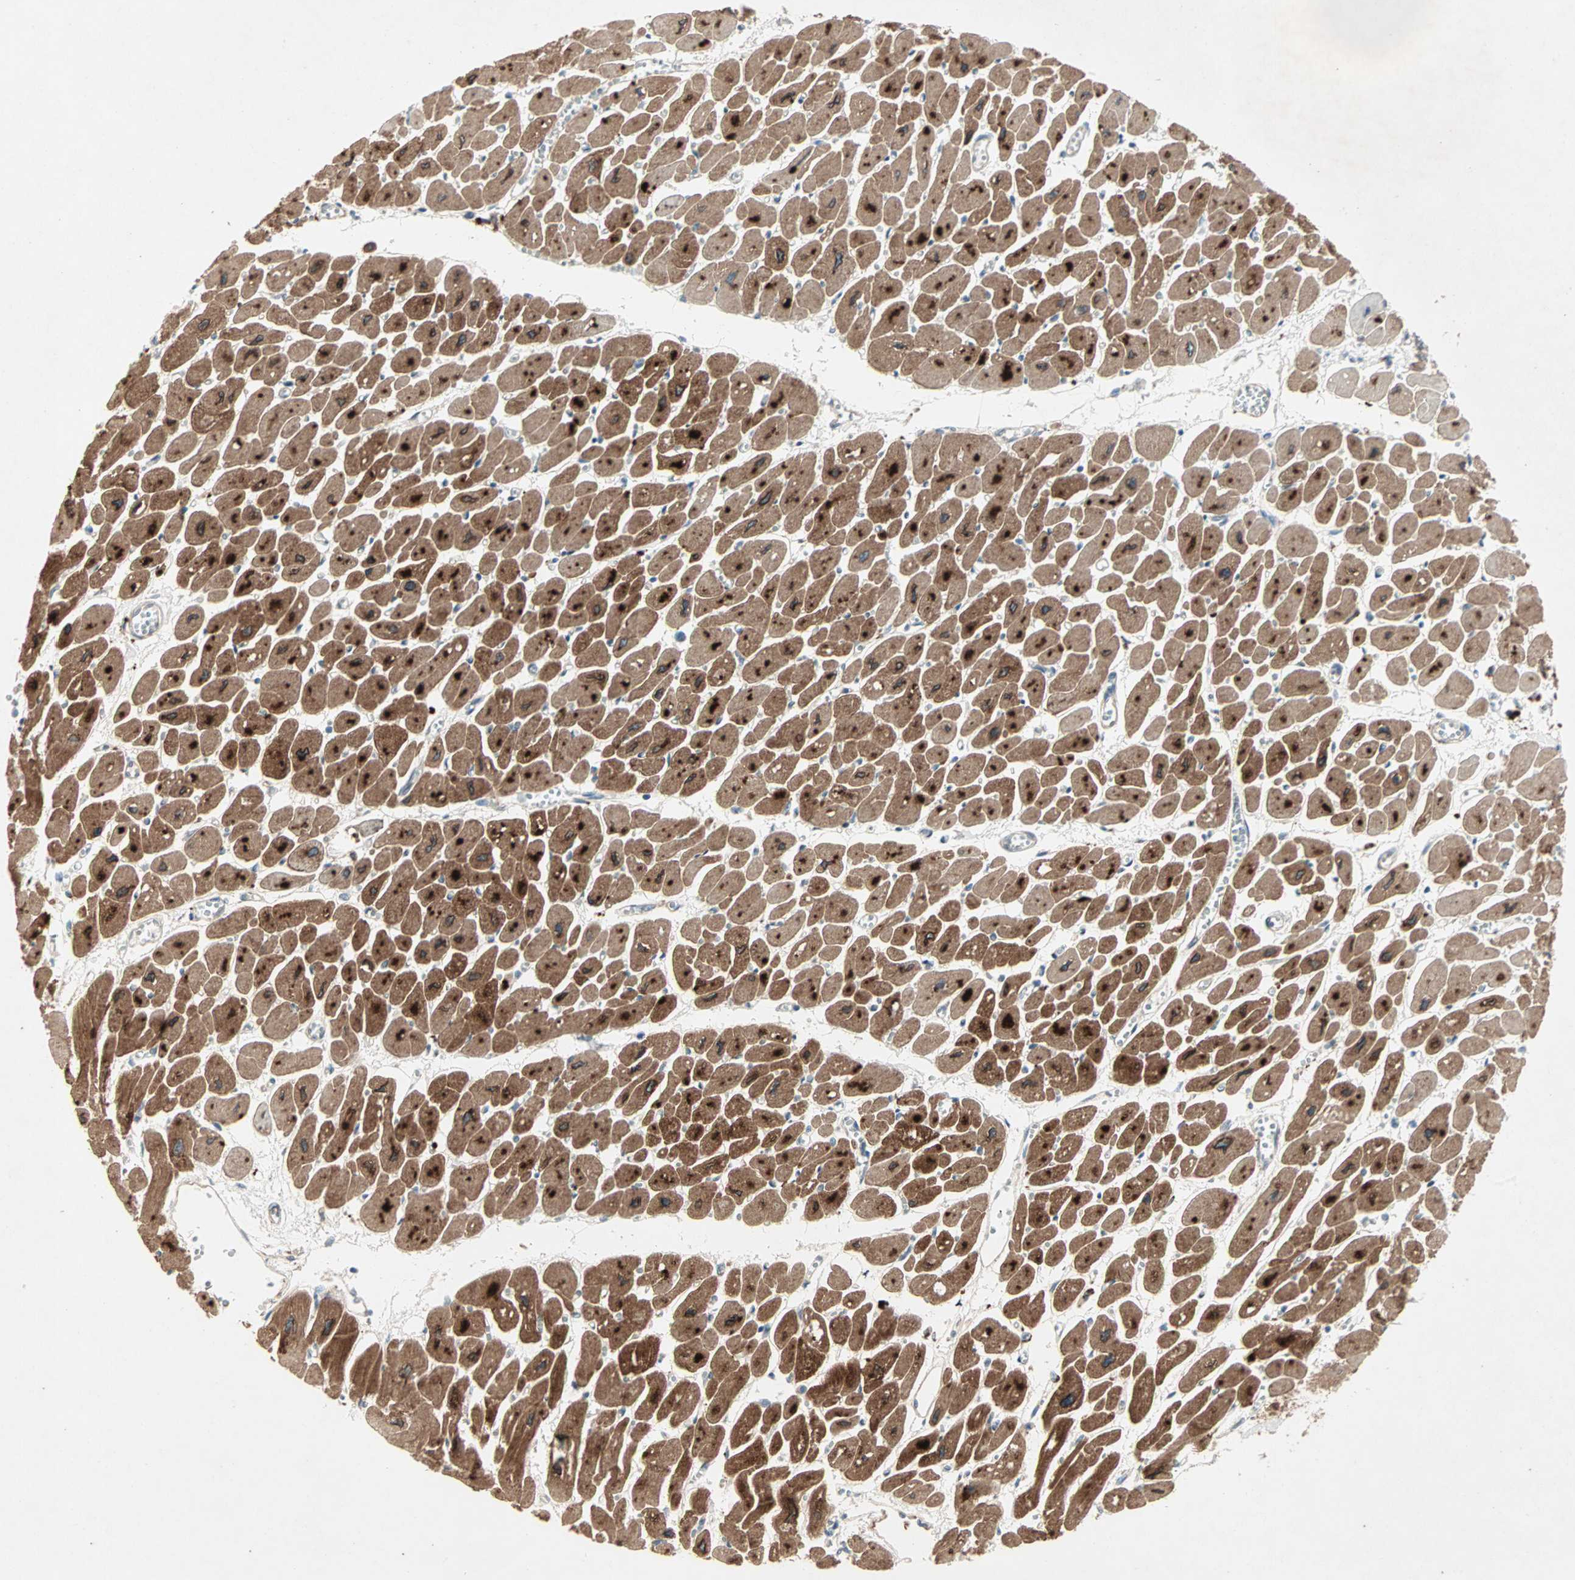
{"staining": {"intensity": "strong", "quantity": ">75%", "location": "cytoplasmic/membranous"}, "tissue": "heart muscle", "cell_type": "Cardiomyocytes", "image_type": "normal", "snomed": [{"axis": "morphology", "description": "Normal tissue, NOS"}, {"axis": "topography", "description": "Heart"}], "caption": "IHC photomicrograph of unremarkable heart muscle stained for a protein (brown), which shows high levels of strong cytoplasmic/membranous expression in about >75% of cardiomyocytes.", "gene": "SDSL", "patient": {"sex": "female", "age": 54}}